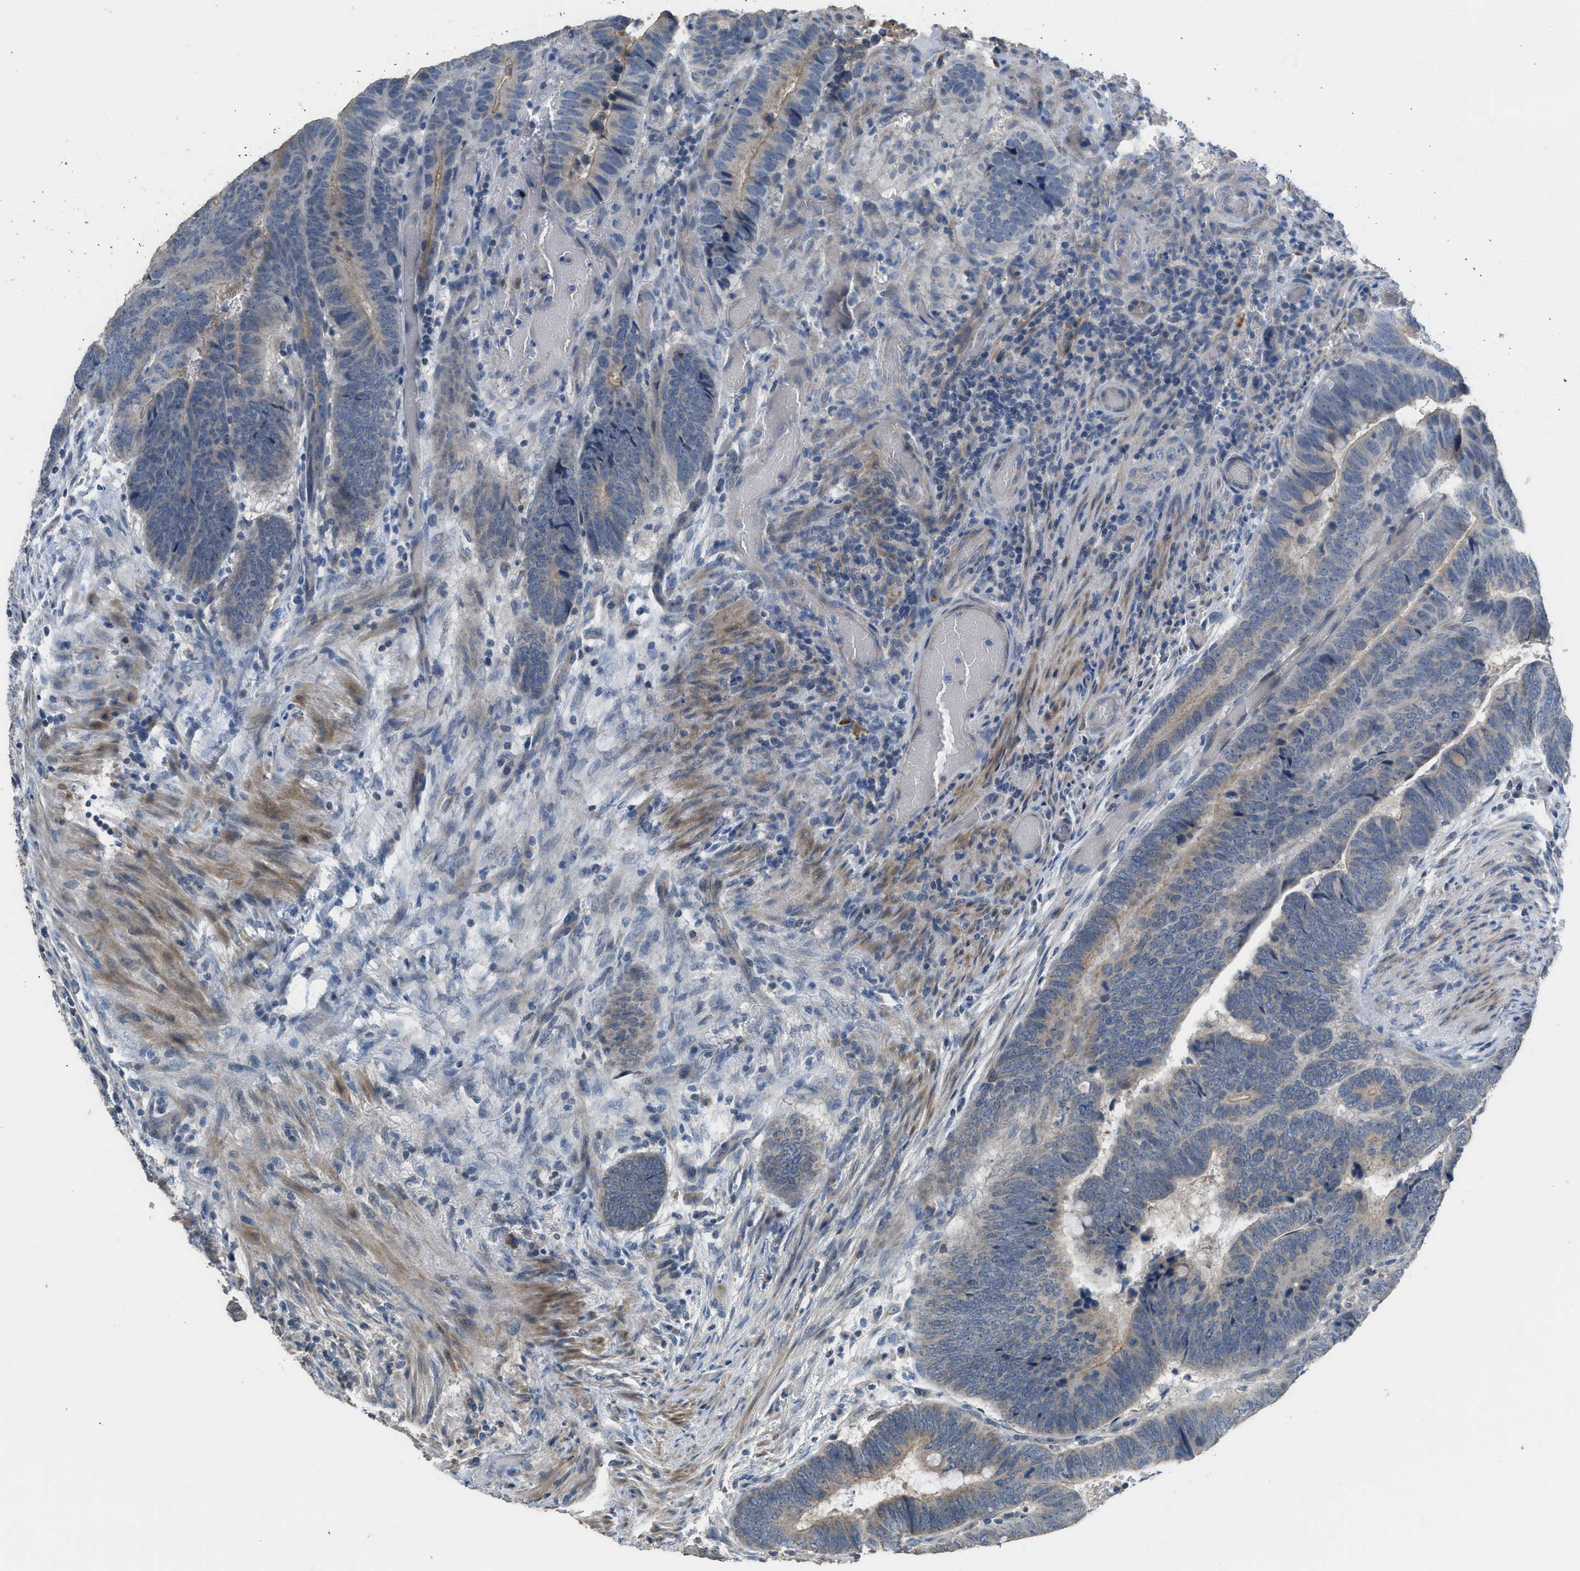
{"staining": {"intensity": "weak", "quantity": "<25%", "location": "cytoplasmic/membranous"}, "tissue": "colorectal cancer", "cell_type": "Tumor cells", "image_type": "cancer", "snomed": [{"axis": "morphology", "description": "Normal tissue, NOS"}, {"axis": "morphology", "description": "Adenocarcinoma, NOS"}, {"axis": "topography", "description": "Rectum"}], "caption": "An immunohistochemistry (IHC) image of colorectal cancer is shown. There is no staining in tumor cells of colorectal cancer.", "gene": "TIMD4", "patient": {"sex": "male", "age": 92}}